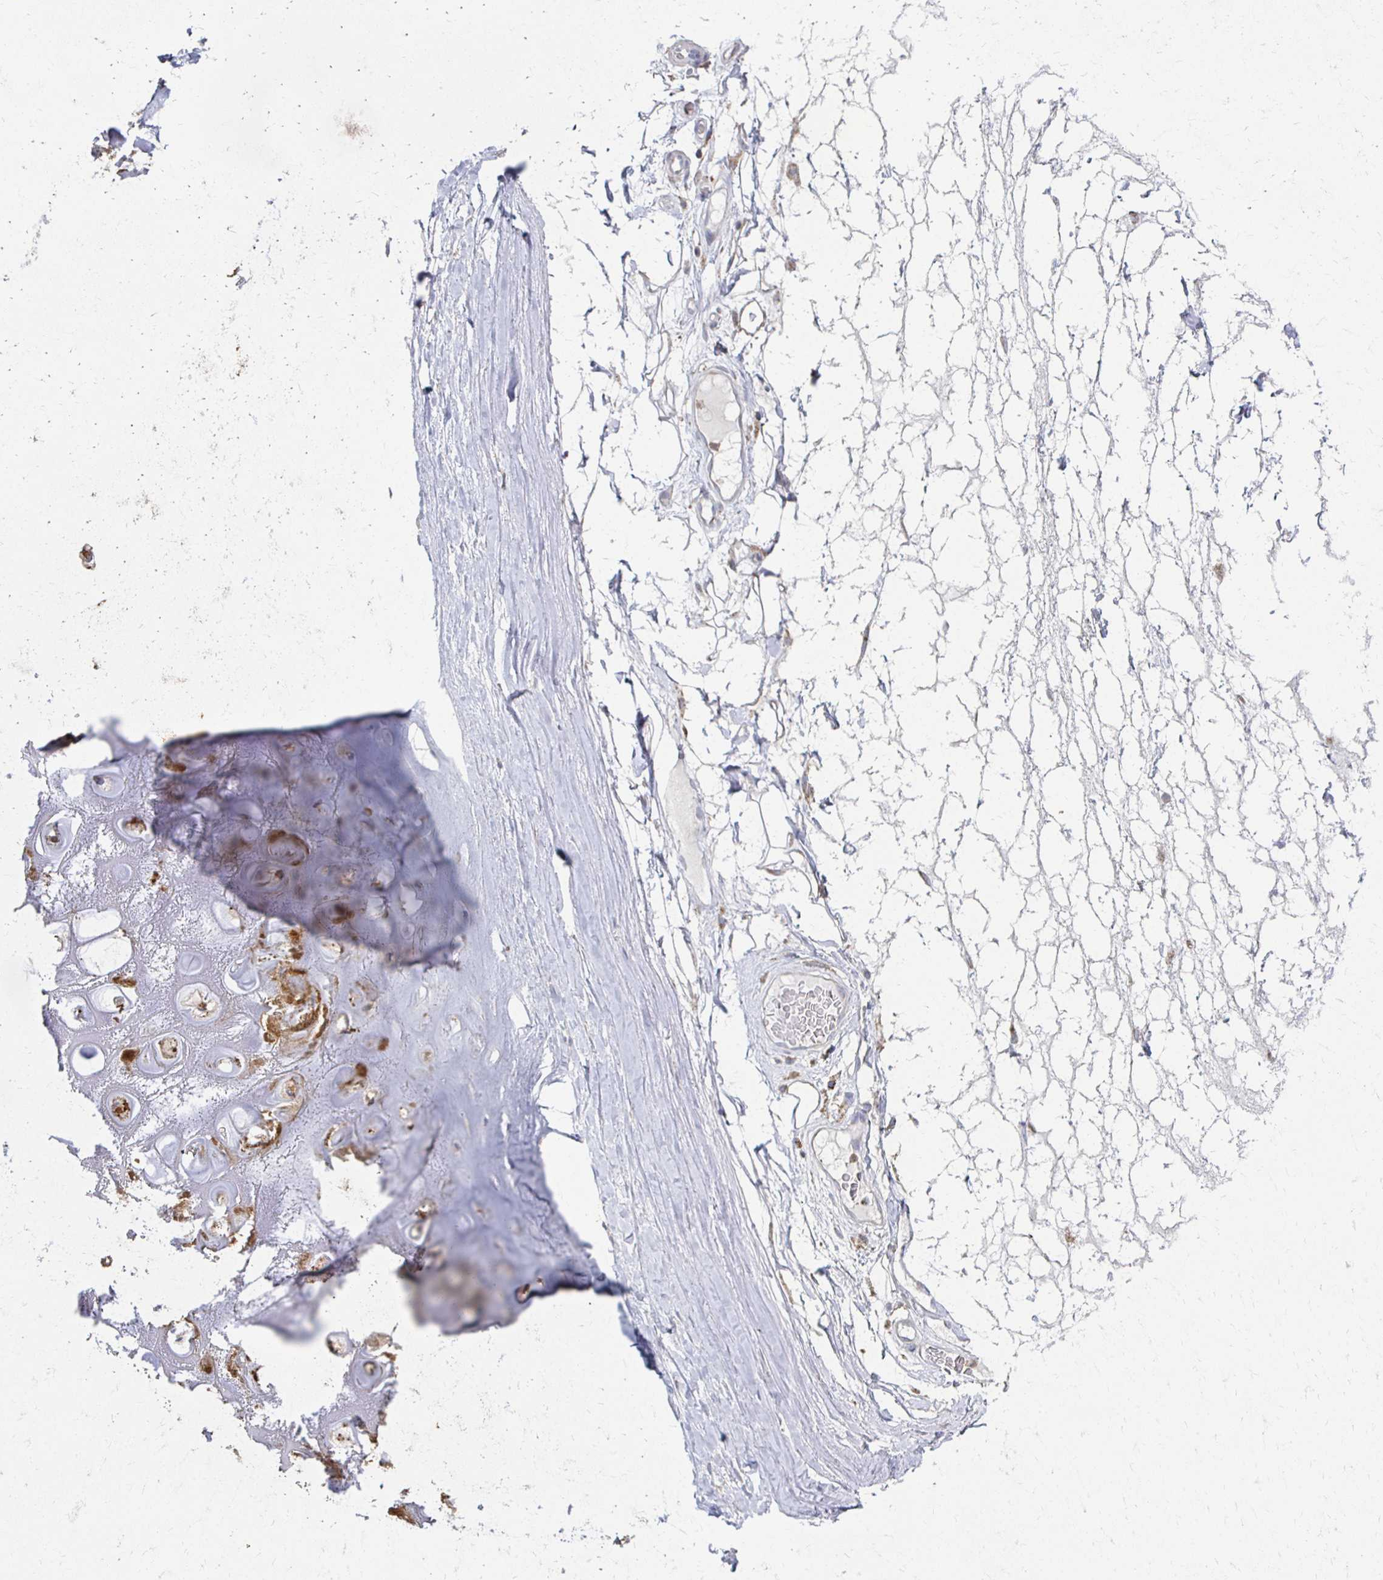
{"staining": {"intensity": "negative", "quantity": "none", "location": "none"}, "tissue": "adipose tissue", "cell_type": "Adipocytes", "image_type": "normal", "snomed": [{"axis": "morphology", "description": "Normal tissue, NOS"}, {"axis": "topography", "description": "Lymph node"}, {"axis": "topography", "description": "Cartilage tissue"}, {"axis": "topography", "description": "Nasopharynx"}], "caption": "Image shows no significant protein expression in adipocytes of benign adipose tissue. The staining is performed using DAB brown chromogen with nuclei counter-stained in using hematoxylin.", "gene": "CX3CR1", "patient": {"sex": "male", "age": 63}}